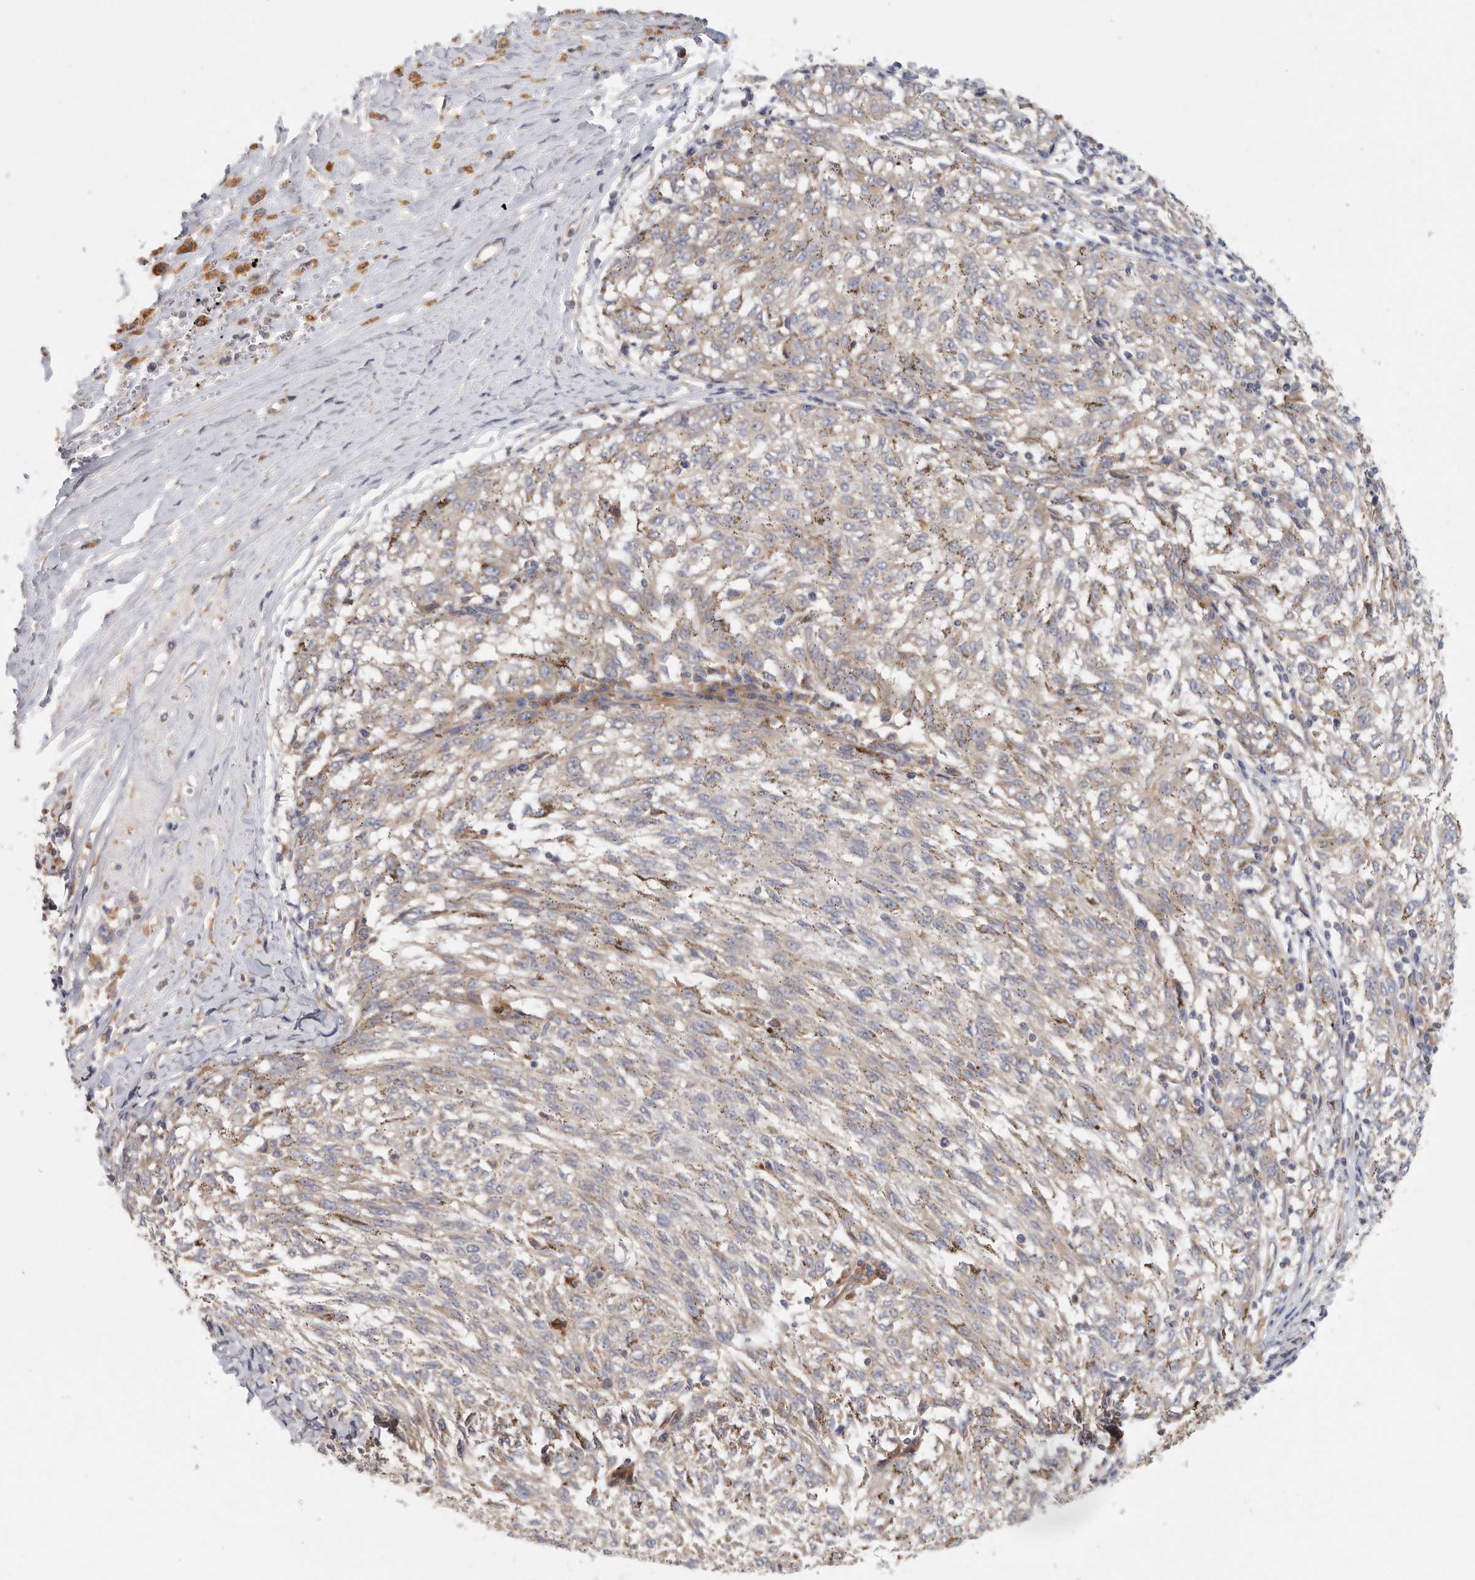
{"staining": {"intensity": "weak", "quantity": "<25%", "location": "cytoplasmic/membranous"}, "tissue": "melanoma", "cell_type": "Tumor cells", "image_type": "cancer", "snomed": [{"axis": "morphology", "description": "Malignant melanoma, NOS"}, {"axis": "topography", "description": "Skin"}], "caption": "IHC histopathology image of neoplastic tissue: human malignant melanoma stained with DAB (3,3'-diaminobenzidine) displays no significant protein positivity in tumor cells.", "gene": "BCAP29", "patient": {"sex": "female", "age": 72}}